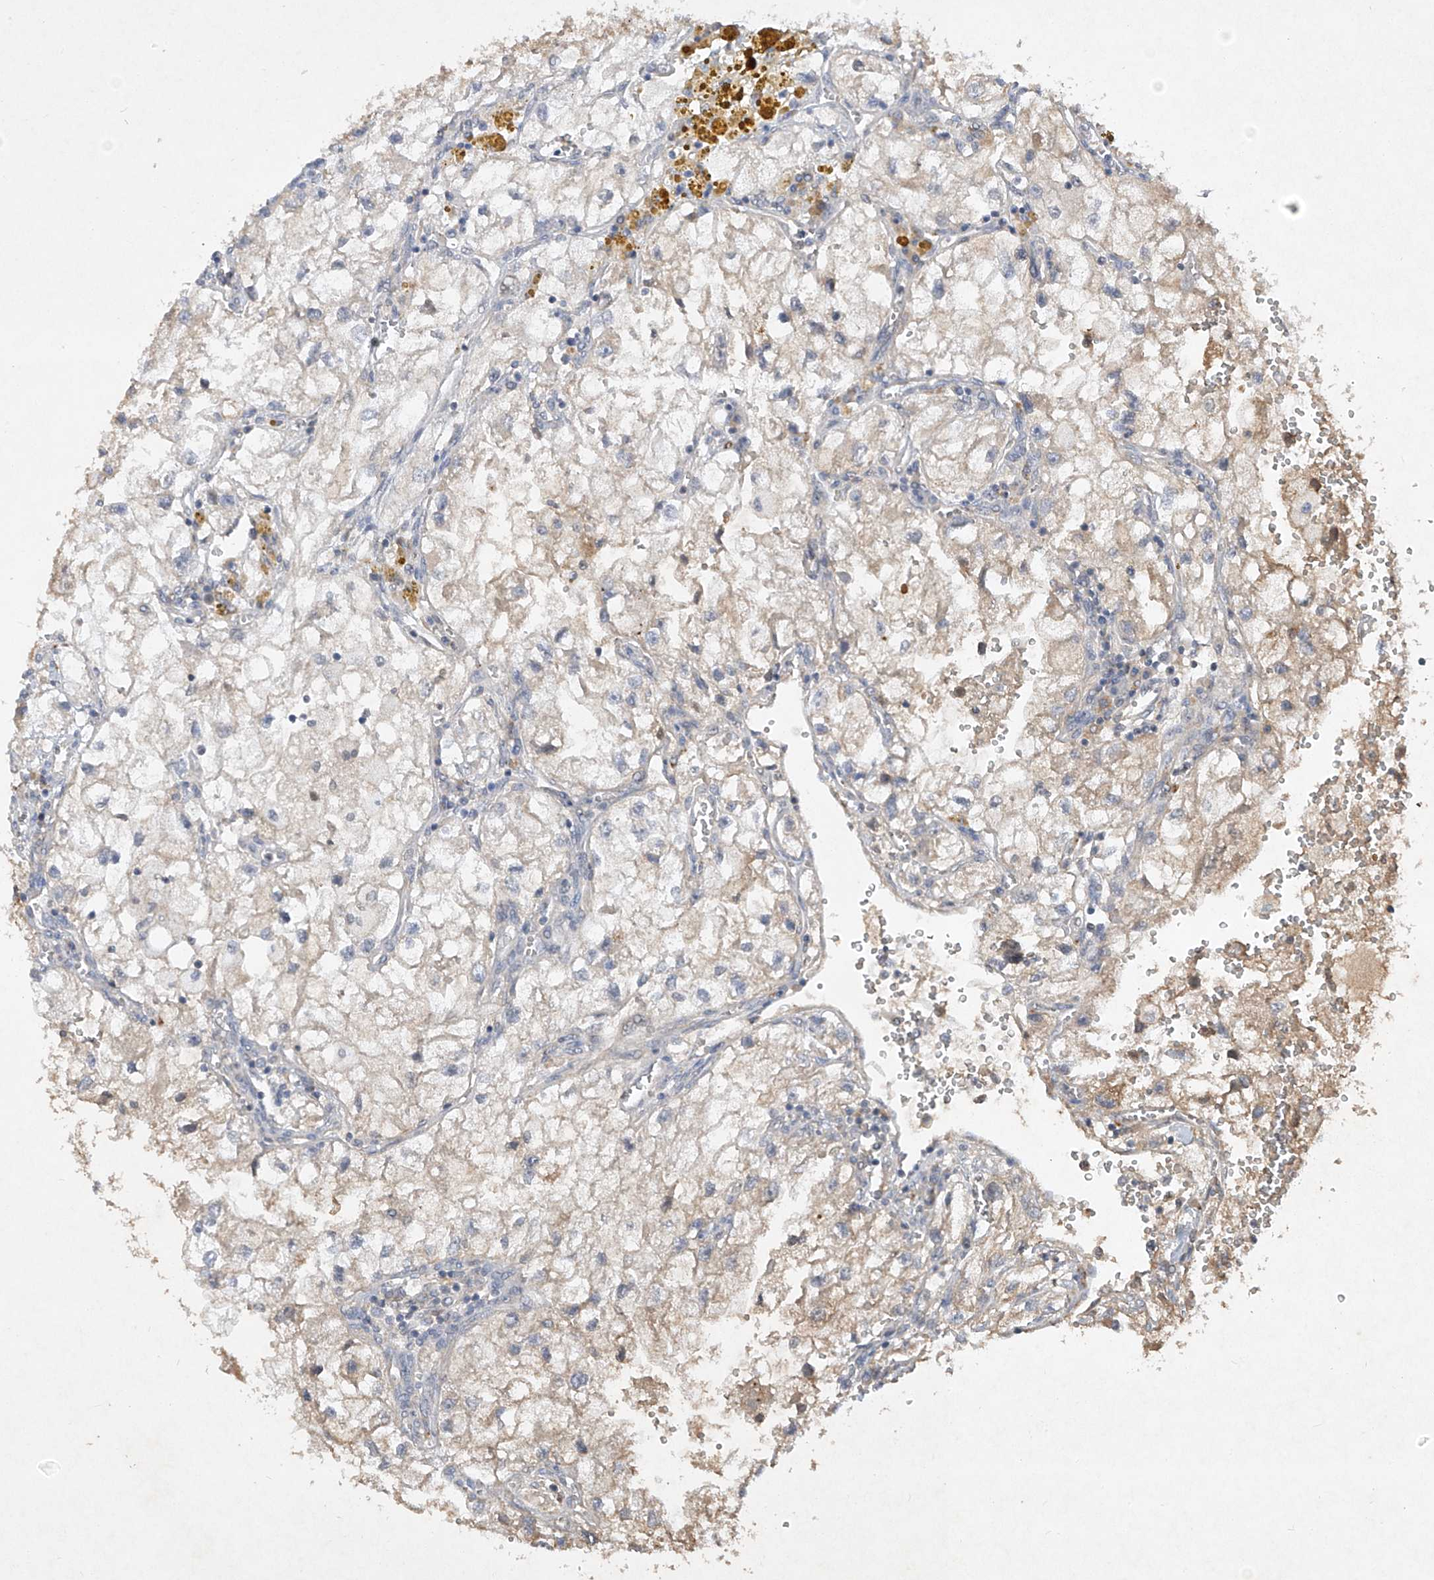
{"staining": {"intensity": "negative", "quantity": "none", "location": "none"}, "tissue": "renal cancer", "cell_type": "Tumor cells", "image_type": "cancer", "snomed": [{"axis": "morphology", "description": "Adenocarcinoma, NOS"}, {"axis": "topography", "description": "Kidney"}], "caption": "Protein analysis of renal cancer (adenocarcinoma) reveals no significant positivity in tumor cells.", "gene": "HAS3", "patient": {"sex": "female", "age": 70}}